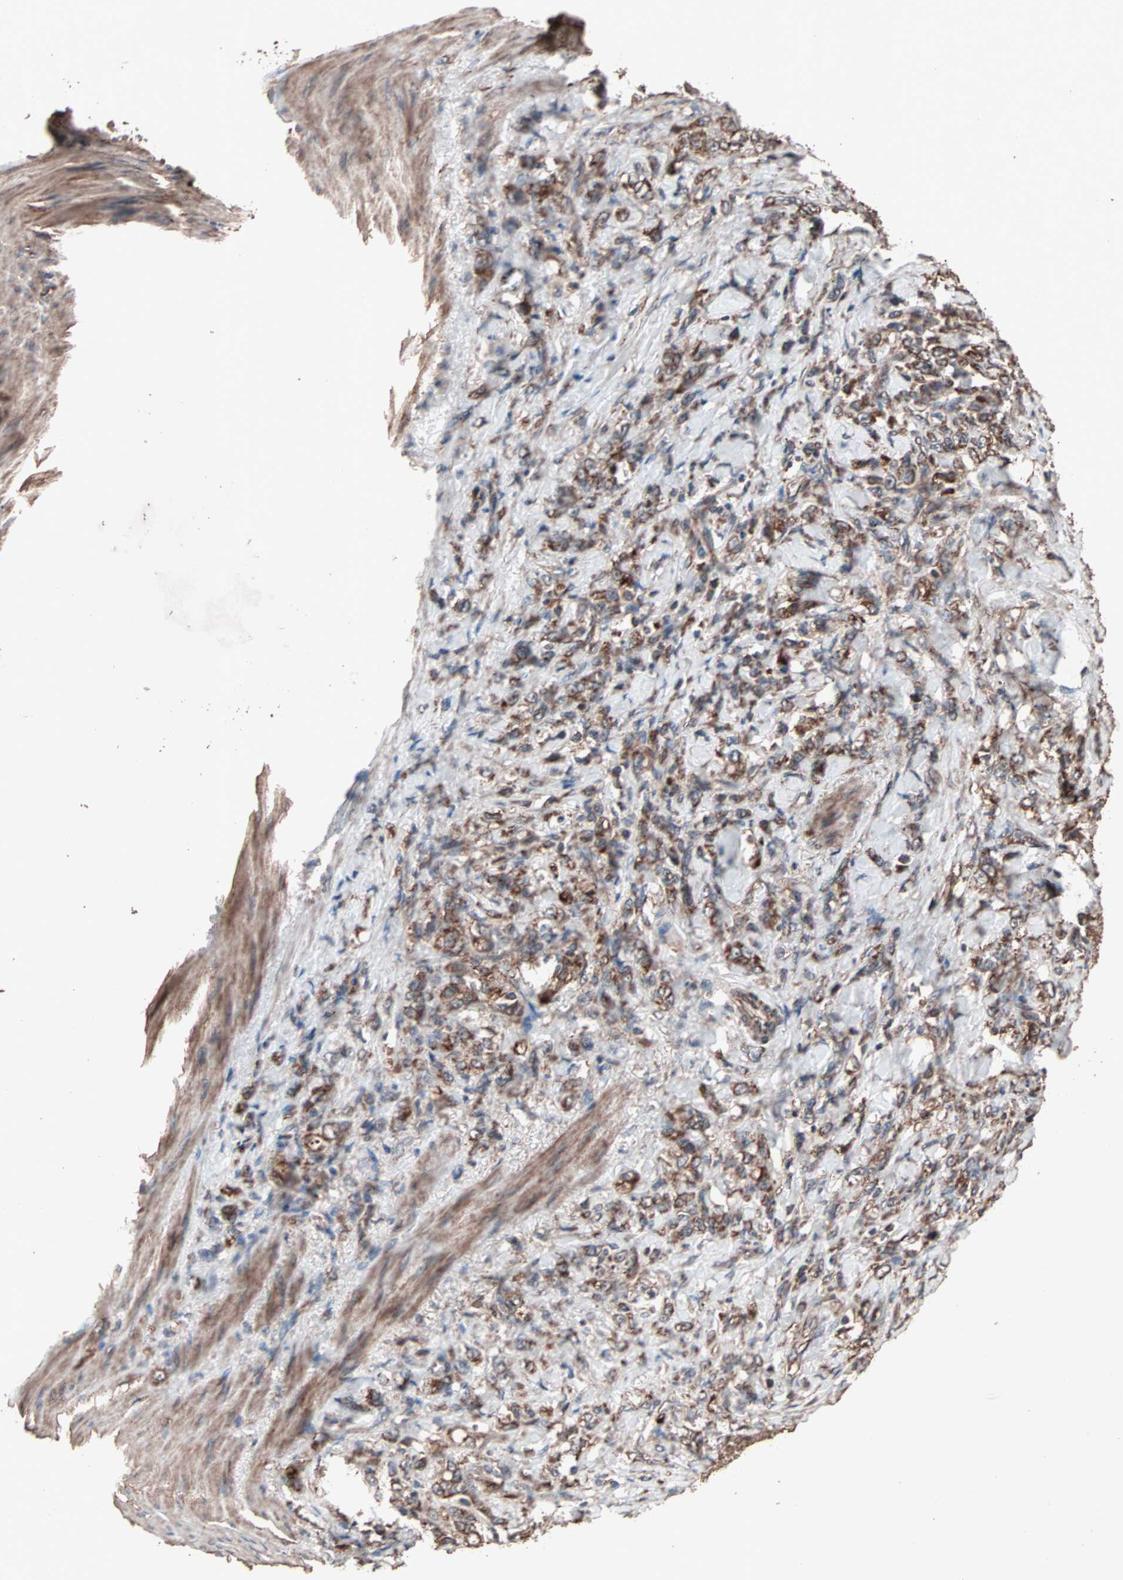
{"staining": {"intensity": "strong", "quantity": ">75%", "location": "cytoplasmic/membranous"}, "tissue": "stomach cancer", "cell_type": "Tumor cells", "image_type": "cancer", "snomed": [{"axis": "morphology", "description": "Adenocarcinoma, NOS"}, {"axis": "topography", "description": "Stomach"}], "caption": "Immunohistochemical staining of stomach cancer shows high levels of strong cytoplasmic/membranous protein staining in approximately >75% of tumor cells.", "gene": "MRPL2", "patient": {"sex": "male", "age": 82}}